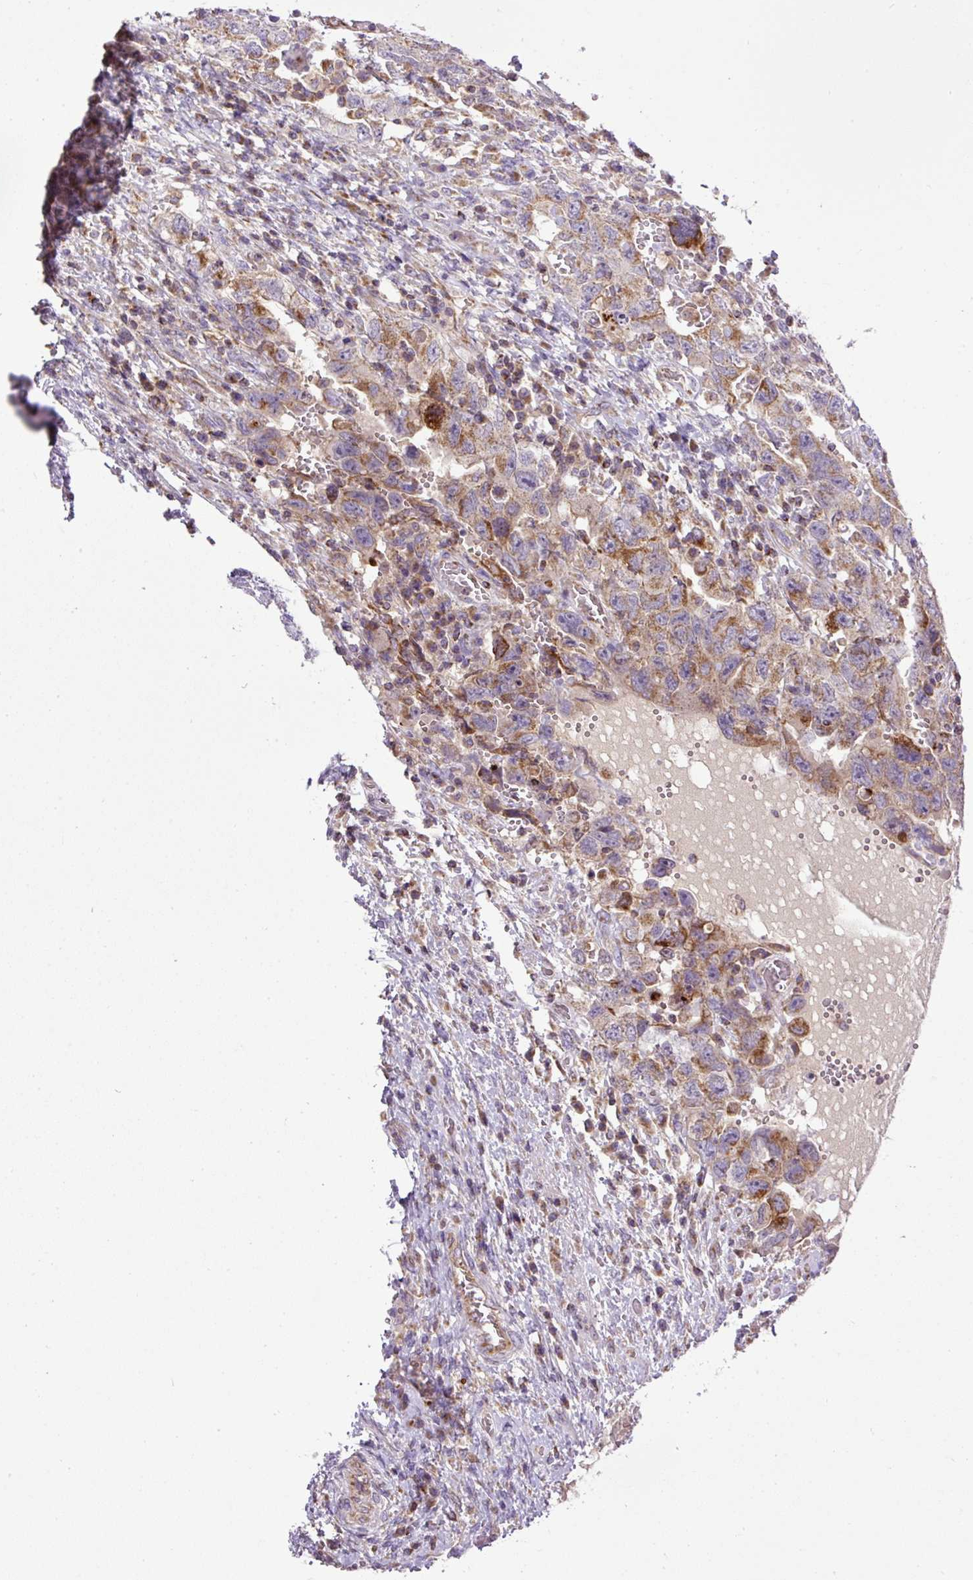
{"staining": {"intensity": "moderate", "quantity": ">75%", "location": "cytoplasmic/membranous"}, "tissue": "testis cancer", "cell_type": "Tumor cells", "image_type": "cancer", "snomed": [{"axis": "morphology", "description": "Carcinoma, Embryonal, NOS"}, {"axis": "topography", "description": "Testis"}], "caption": "Tumor cells exhibit medium levels of moderate cytoplasmic/membranous staining in approximately >75% of cells in testis cancer (embryonal carcinoma).", "gene": "ZNF547", "patient": {"sex": "male", "age": 26}}